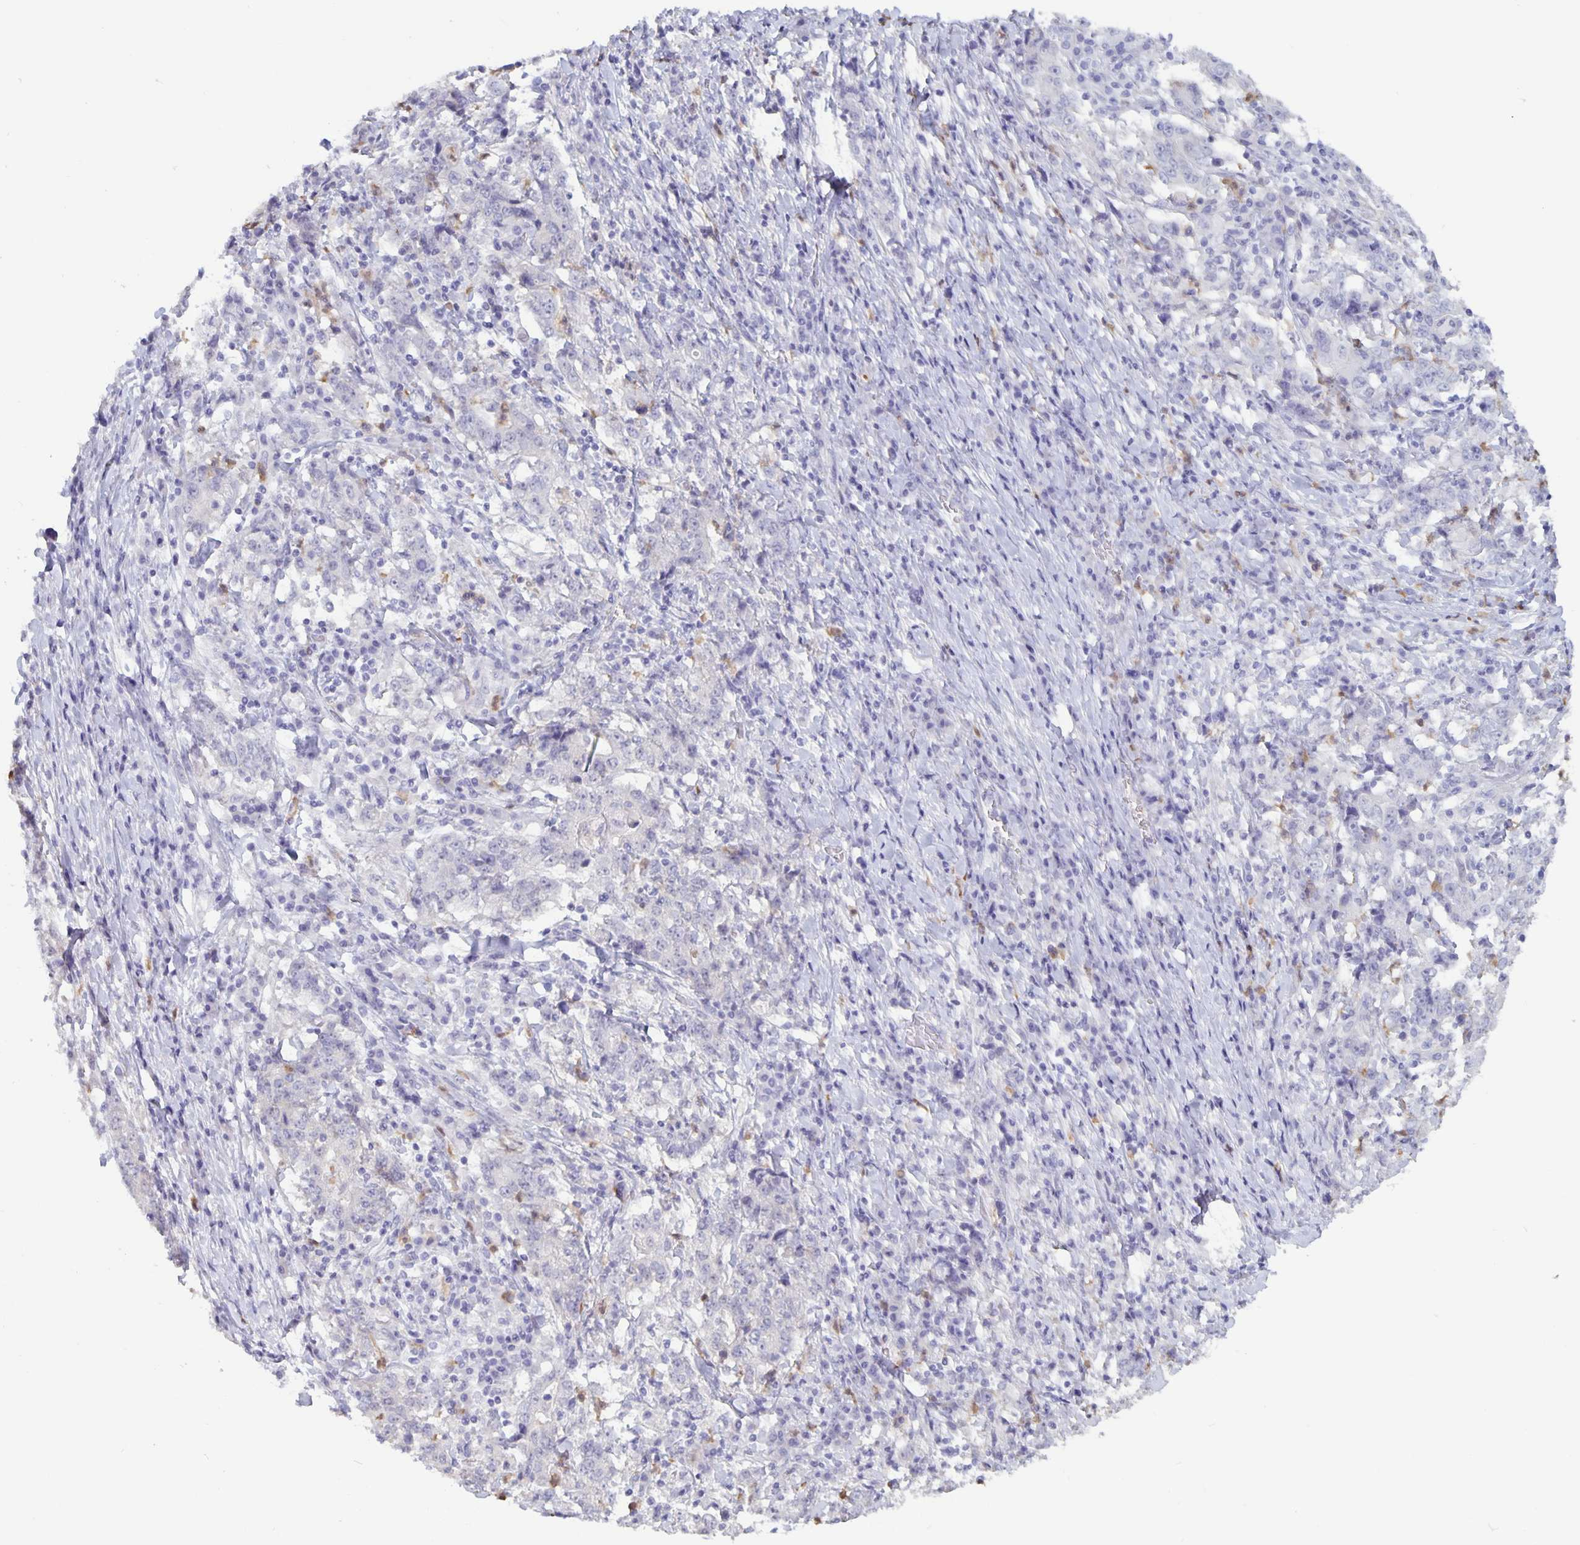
{"staining": {"intensity": "negative", "quantity": "none", "location": "none"}, "tissue": "stomach cancer", "cell_type": "Tumor cells", "image_type": "cancer", "snomed": [{"axis": "morphology", "description": "Normal tissue, NOS"}, {"axis": "morphology", "description": "Adenocarcinoma, NOS"}, {"axis": "topography", "description": "Stomach, upper"}, {"axis": "topography", "description": "Stomach"}], "caption": "Micrograph shows no protein expression in tumor cells of stomach cancer tissue.", "gene": "PLCB3", "patient": {"sex": "male", "age": 59}}